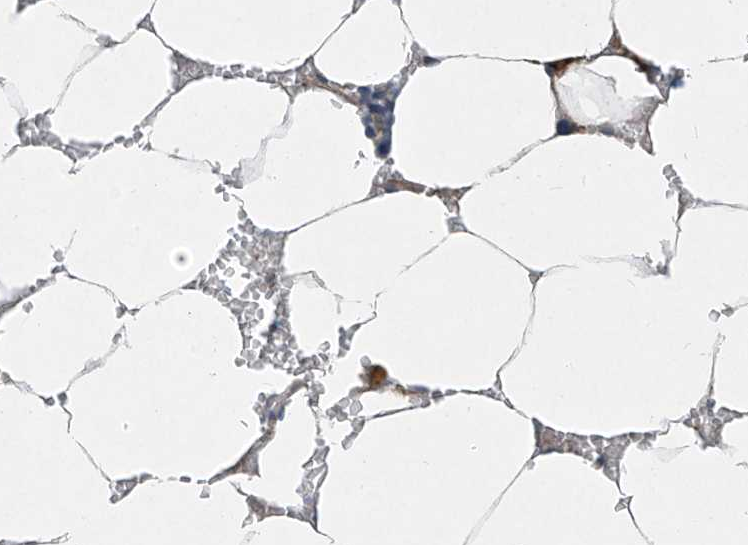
{"staining": {"intensity": "strong", "quantity": "<25%", "location": "cytoplasmic/membranous"}, "tissue": "bone marrow", "cell_type": "Hematopoietic cells", "image_type": "normal", "snomed": [{"axis": "morphology", "description": "Normal tissue, NOS"}, {"axis": "topography", "description": "Bone marrow"}], "caption": "A medium amount of strong cytoplasmic/membranous expression is appreciated in approximately <25% of hematopoietic cells in unremarkable bone marrow. The staining is performed using DAB brown chromogen to label protein expression. The nuclei are counter-stained blue using hematoxylin.", "gene": "PPCS", "patient": {"sex": "male", "age": 70}}